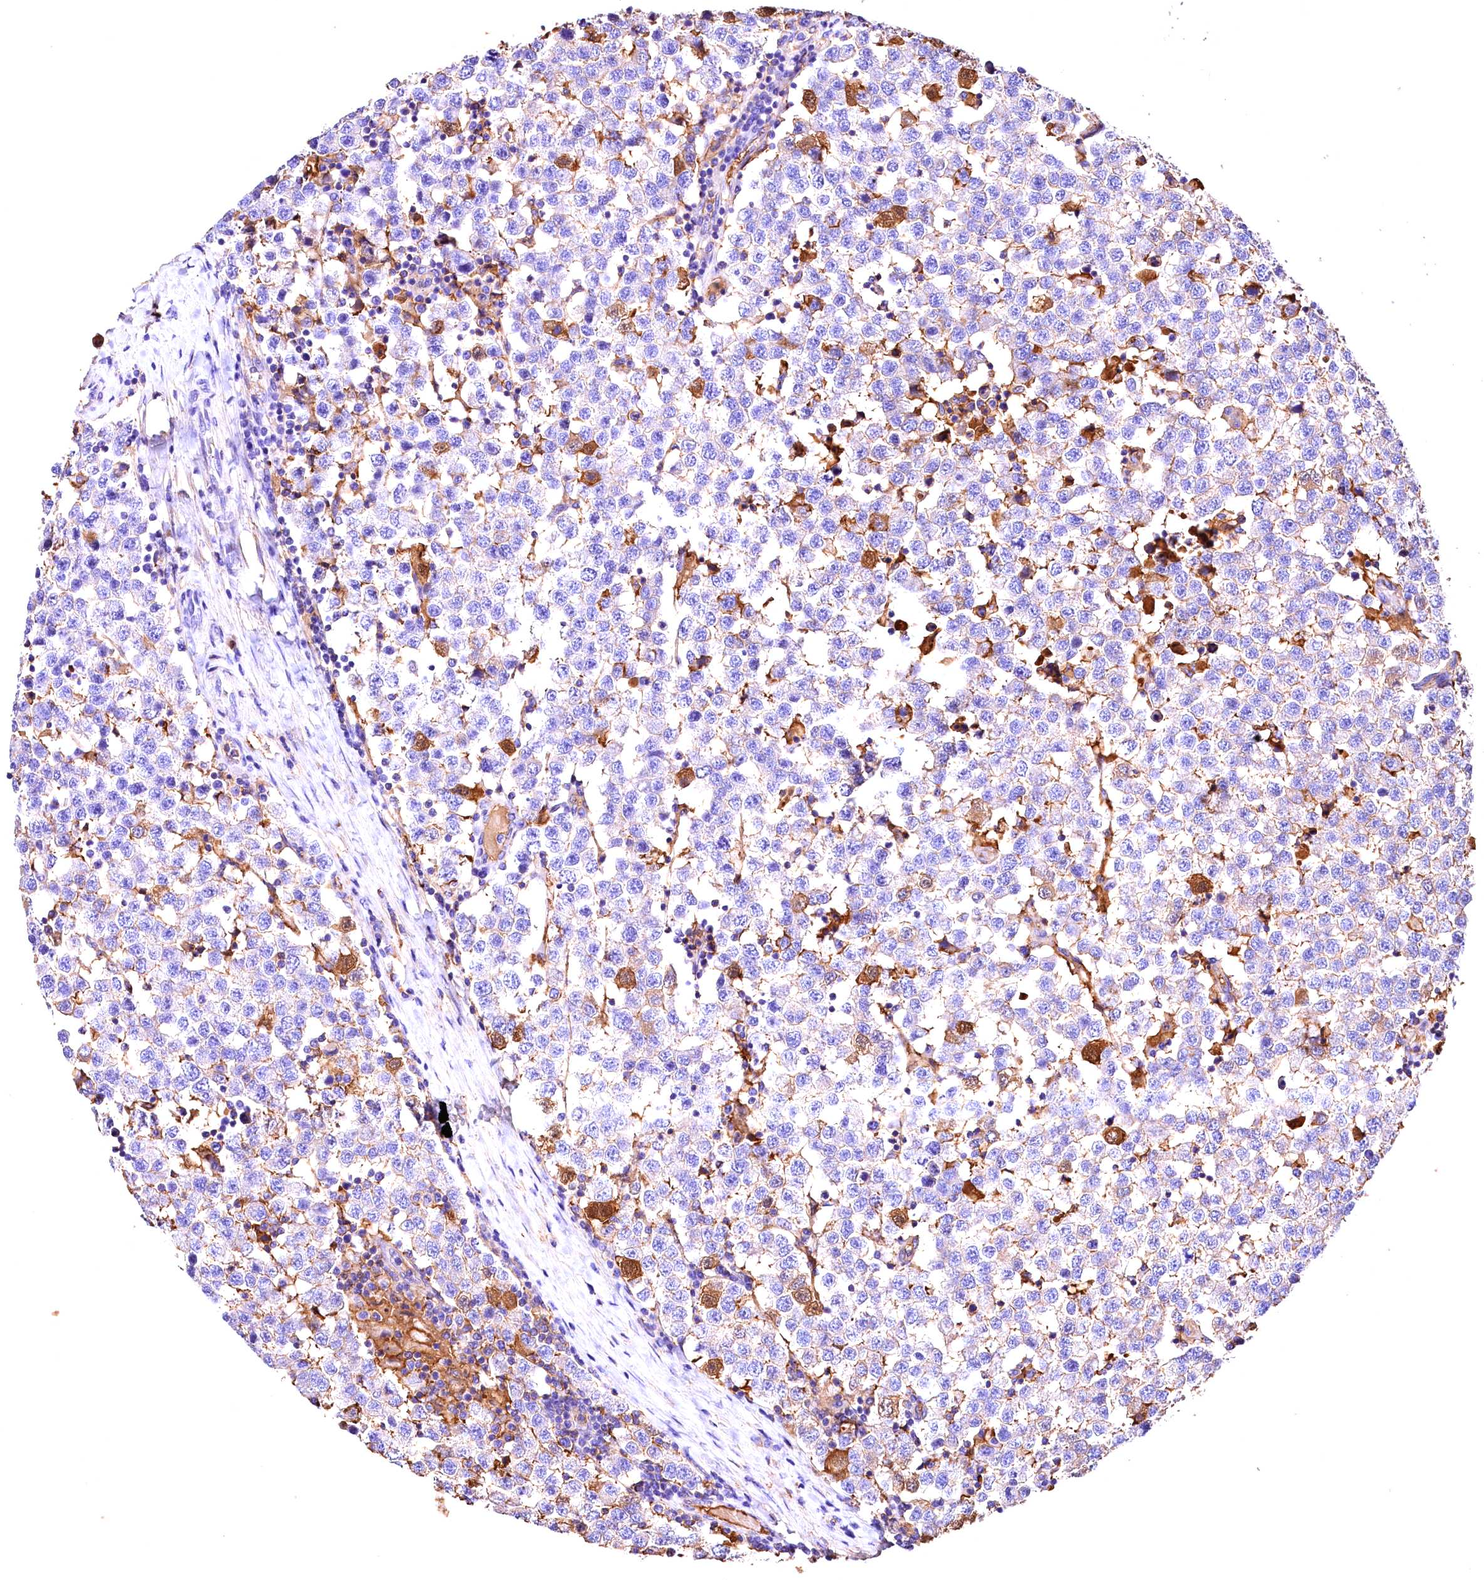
{"staining": {"intensity": "moderate", "quantity": "<25%", "location": "cytoplasmic/membranous"}, "tissue": "testis cancer", "cell_type": "Tumor cells", "image_type": "cancer", "snomed": [{"axis": "morphology", "description": "Seminoma, NOS"}, {"axis": "topography", "description": "Testis"}], "caption": "About <25% of tumor cells in seminoma (testis) demonstrate moderate cytoplasmic/membranous protein staining as visualized by brown immunohistochemical staining.", "gene": "ARMC6", "patient": {"sex": "male", "age": 34}}